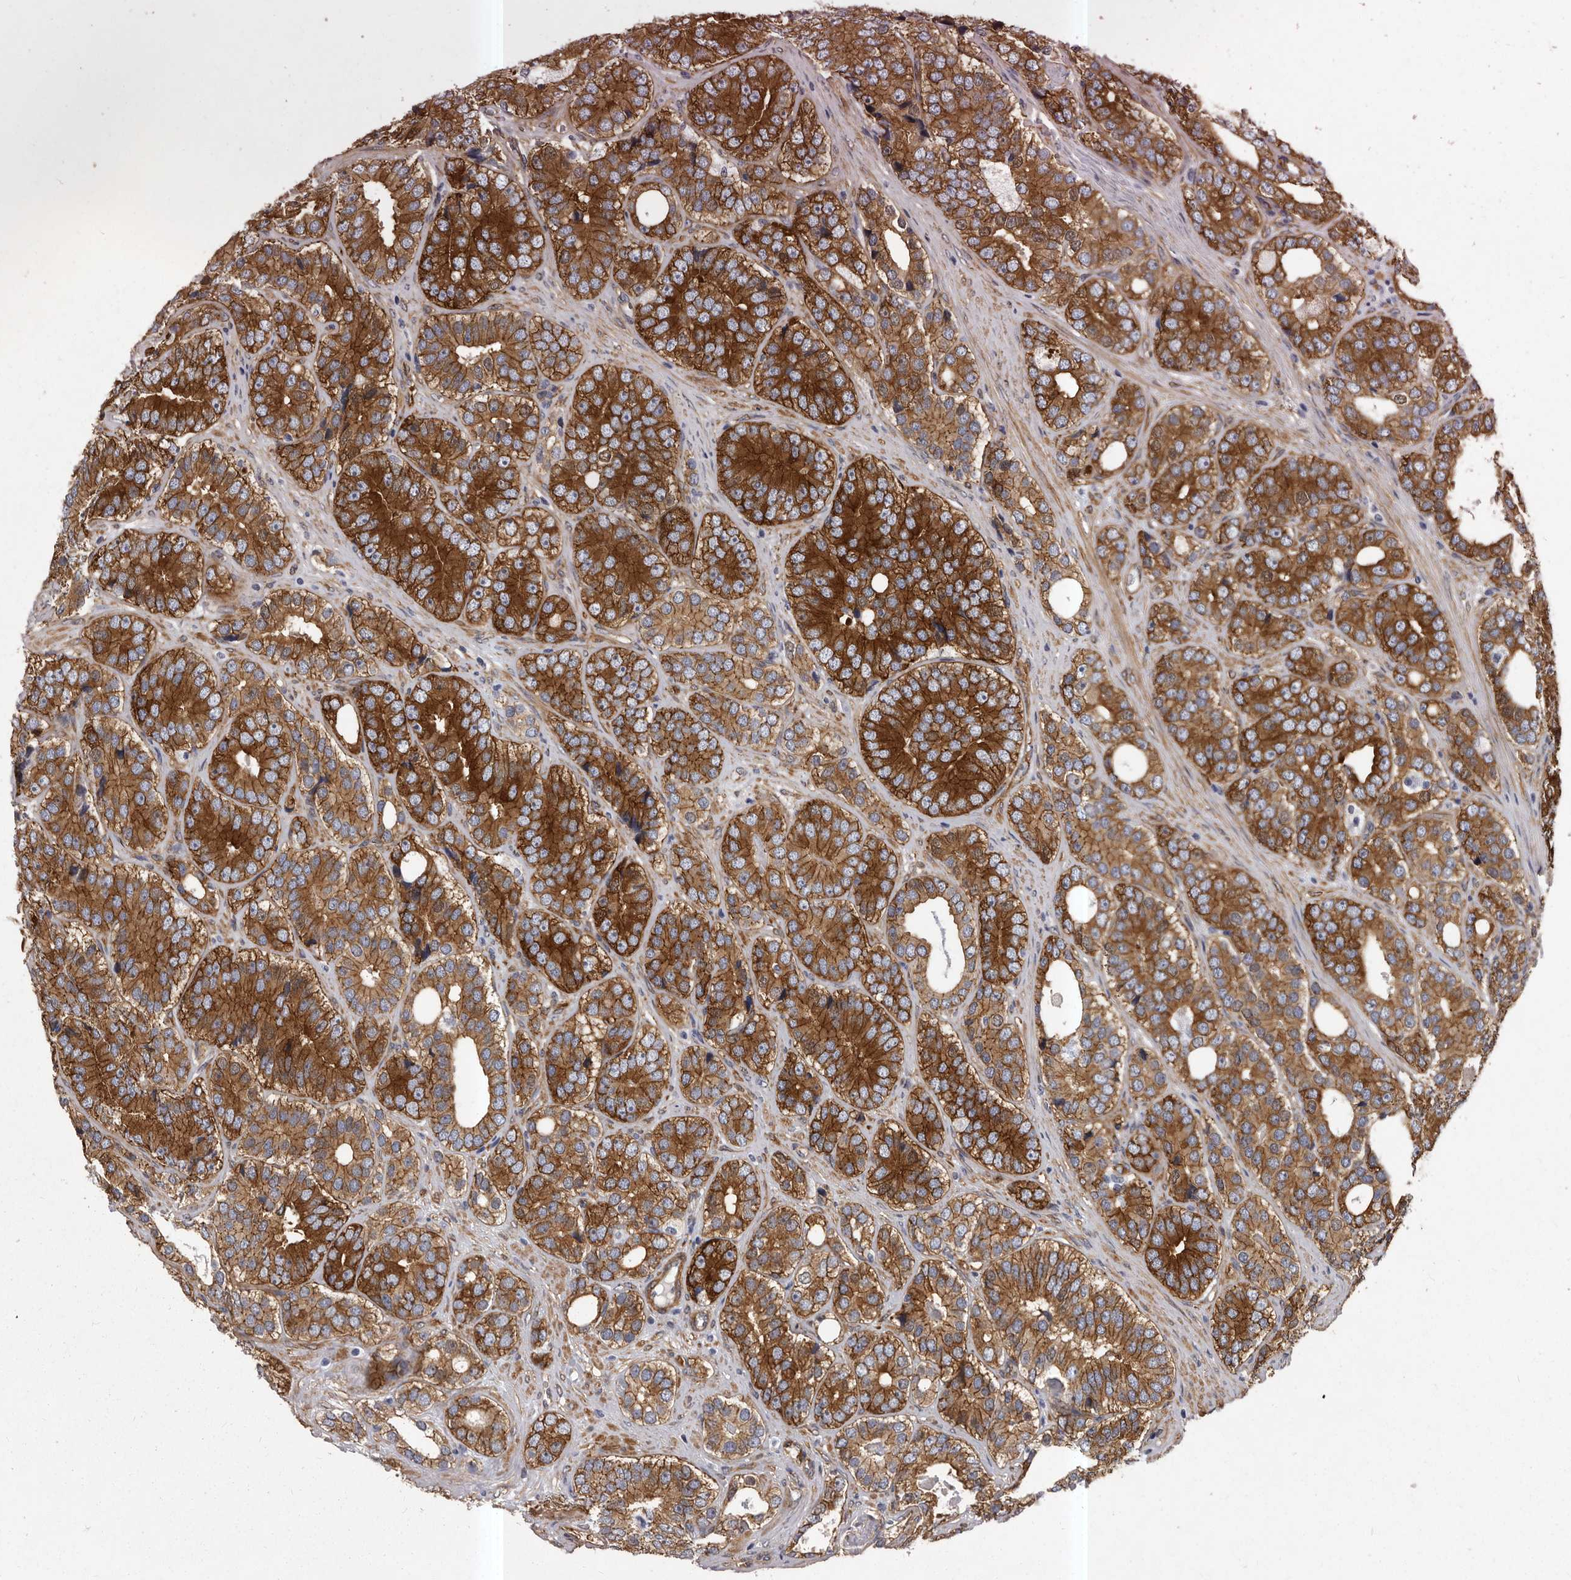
{"staining": {"intensity": "strong", "quantity": ">75%", "location": "cytoplasmic/membranous"}, "tissue": "prostate cancer", "cell_type": "Tumor cells", "image_type": "cancer", "snomed": [{"axis": "morphology", "description": "Adenocarcinoma, High grade"}, {"axis": "topography", "description": "Prostate"}], "caption": "Approximately >75% of tumor cells in human prostate cancer (high-grade adenocarcinoma) reveal strong cytoplasmic/membranous protein expression as visualized by brown immunohistochemical staining.", "gene": "ENAH", "patient": {"sex": "male", "age": 56}}